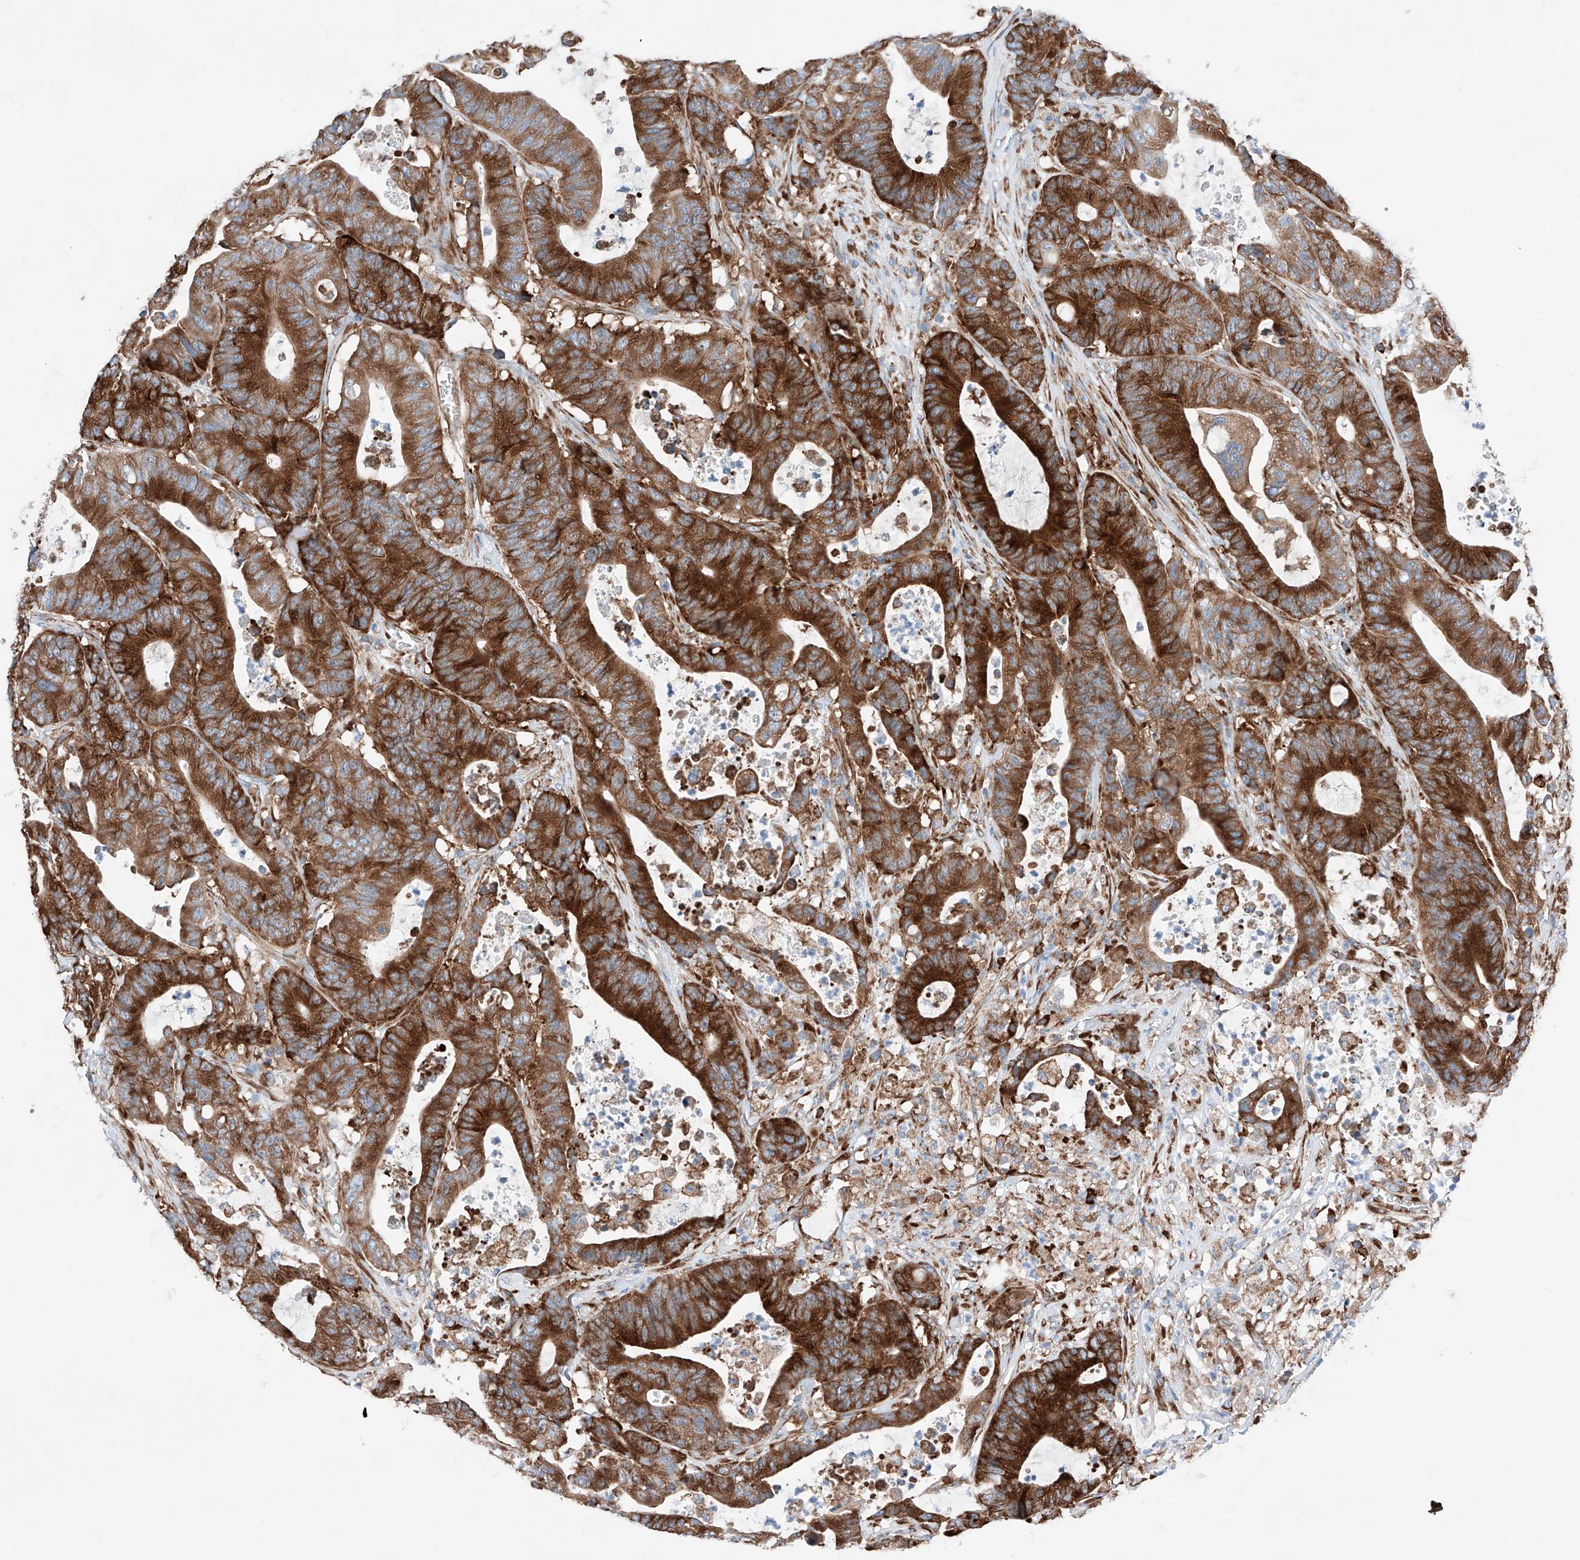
{"staining": {"intensity": "strong", "quantity": ">75%", "location": "cytoplasmic/membranous"}, "tissue": "colorectal cancer", "cell_type": "Tumor cells", "image_type": "cancer", "snomed": [{"axis": "morphology", "description": "Adenocarcinoma, NOS"}, {"axis": "topography", "description": "Colon"}], "caption": "This is a photomicrograph of immunohistochemistry staining of colorectal adenocarcinoma, which shows strong staining in the cytoplasmic/membranous of tumor cells.", "gene": "CRELD1", "patient": {"sex": "female", "age": 84}}